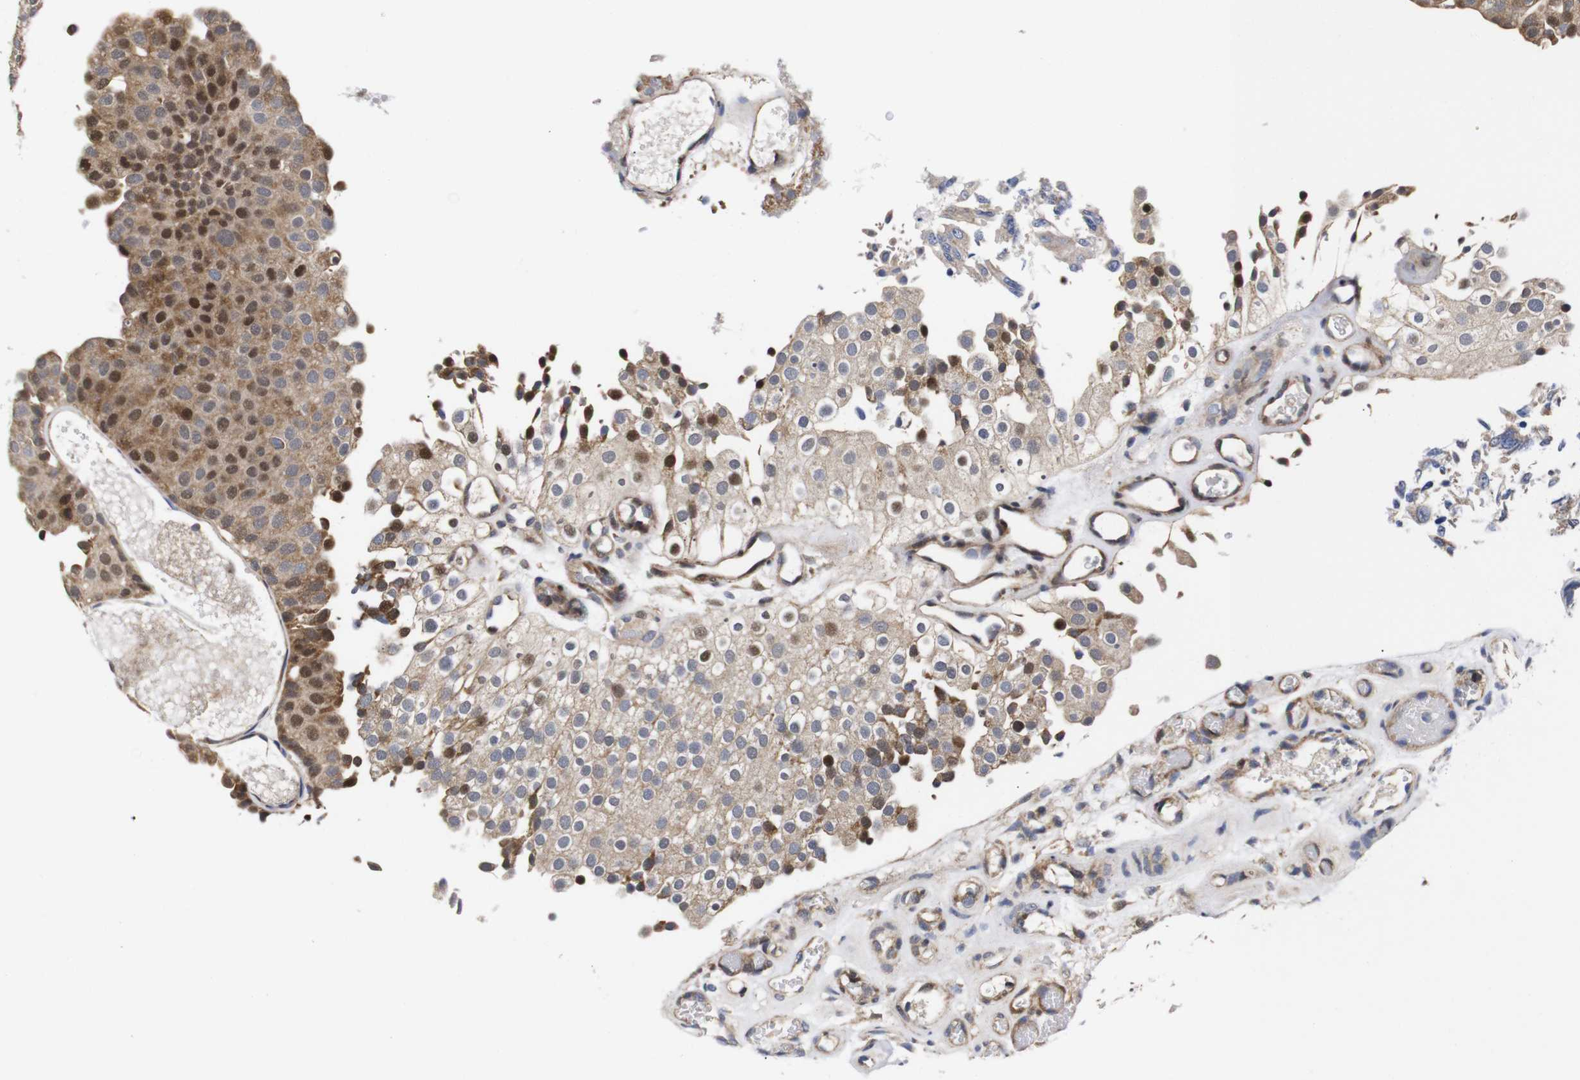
{"staining": {"intensity": "moderate", "quantity": ">75%", "location": "cytoplasmic/membranous,nuclear"}, "tissue": "urothelial cancer", "cell_type": "Tumor cells", "image_type": "cancer", "snomed": [{"axis": "morphology", "description": "Urothelial carcinoma, Low grade"}, {"axis": "topography", "description": "Urinary bladder"}], "caption": "There is medium levels of moderate cytoplasmic/membranous and nuclear staining in tumor cells of urothelial carcinoma (low-grade), as demonstrated by immunohistochemical staining (brown color).", "gene": "OPN3", "patient": {"sex": "male", "age": 78}}